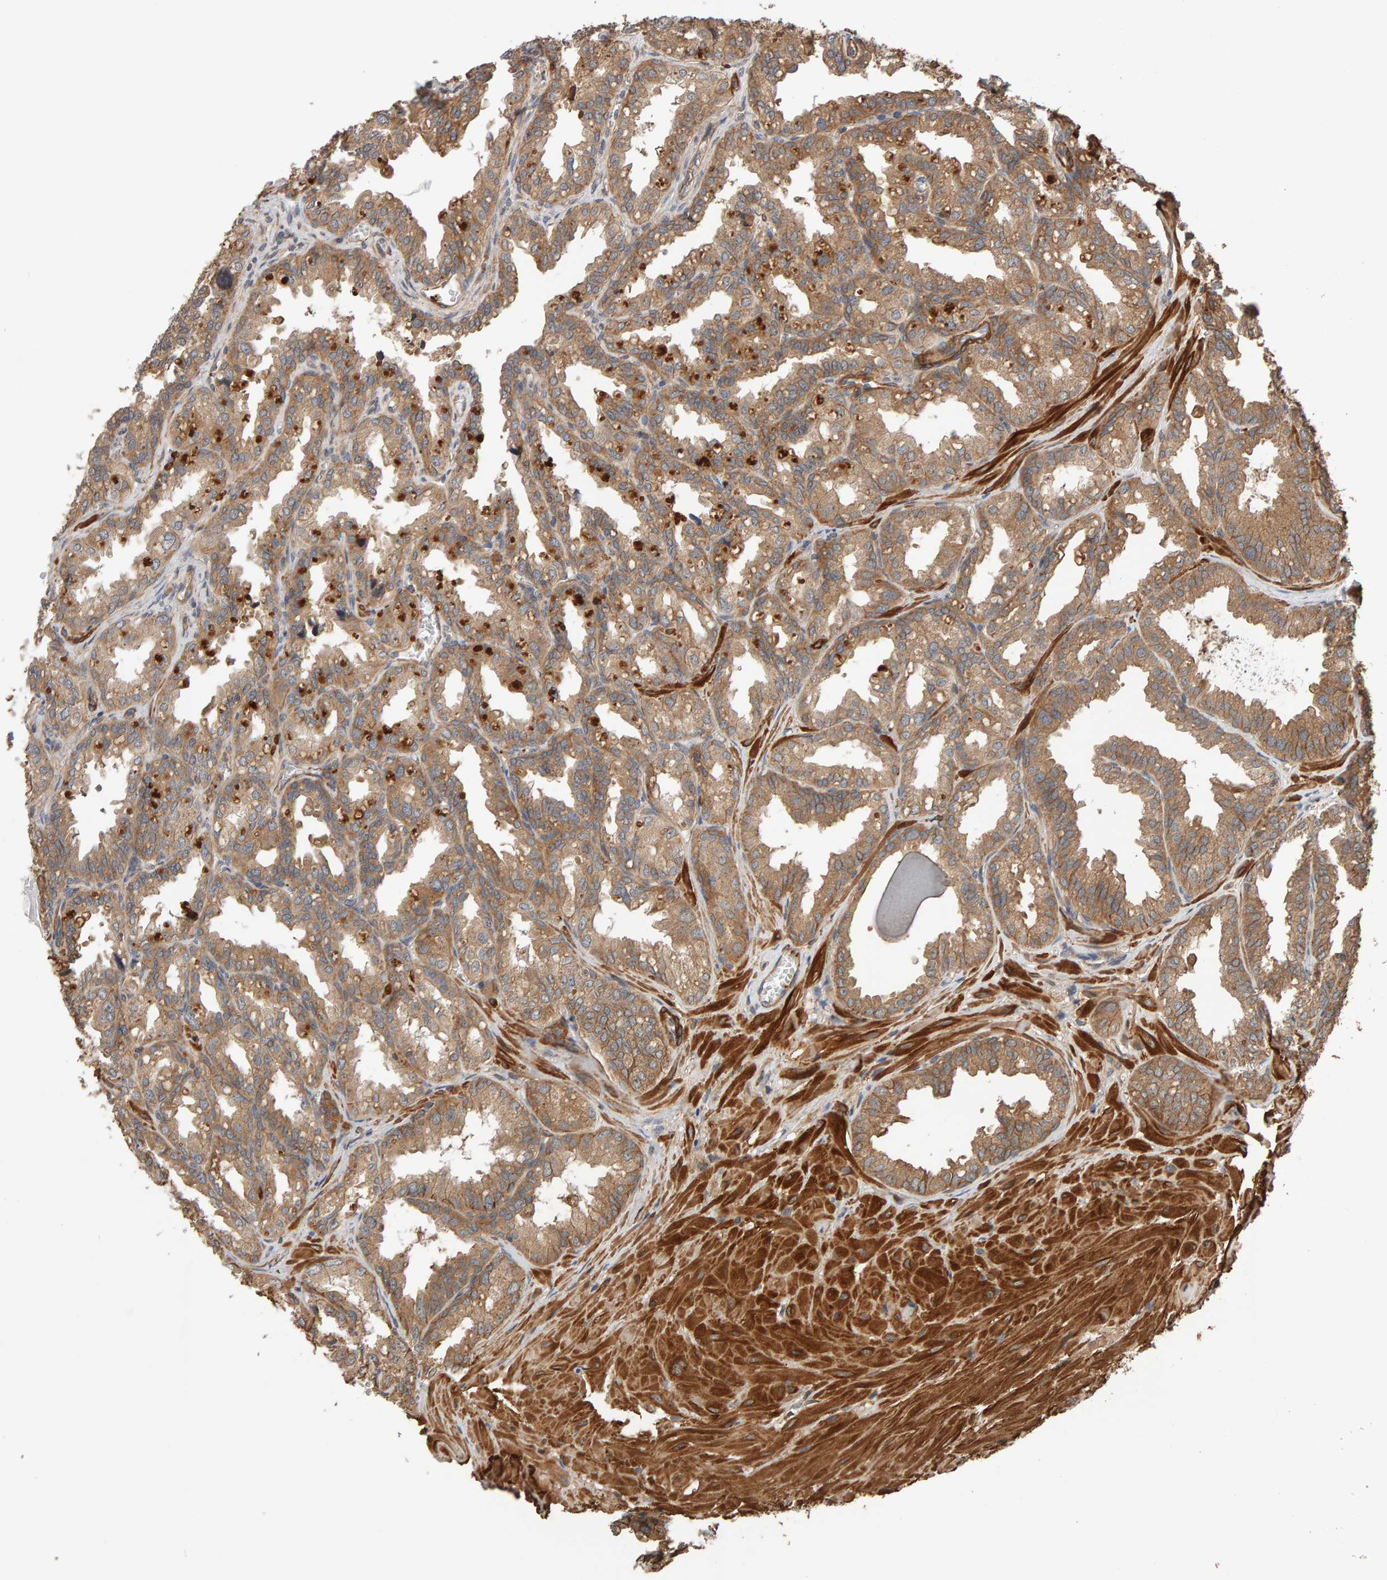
{"staining": {"intensity": "moderate", "quantity": ">75%", "location": "cytoplasmic/membranous"}, "tissue": "seminal vesicle", "cell_type": "Glandular cells", "image_type": "normal", "snomed": [{"axis": "morphology", "description": "Normal tissue, NOS"}, {"axis": "topography", "description": "Prostate"}, {"axis": "topography", "description": "Seminal veicle"}], "caption": "This is a micrograph of IHC staining of unremarkable seminal vesicle, which shows moderate expression in the cytoplasmic/membranous of glandular cells.", "gene": "SYNRG", "patient": {"sex": "male", "age": 60}}